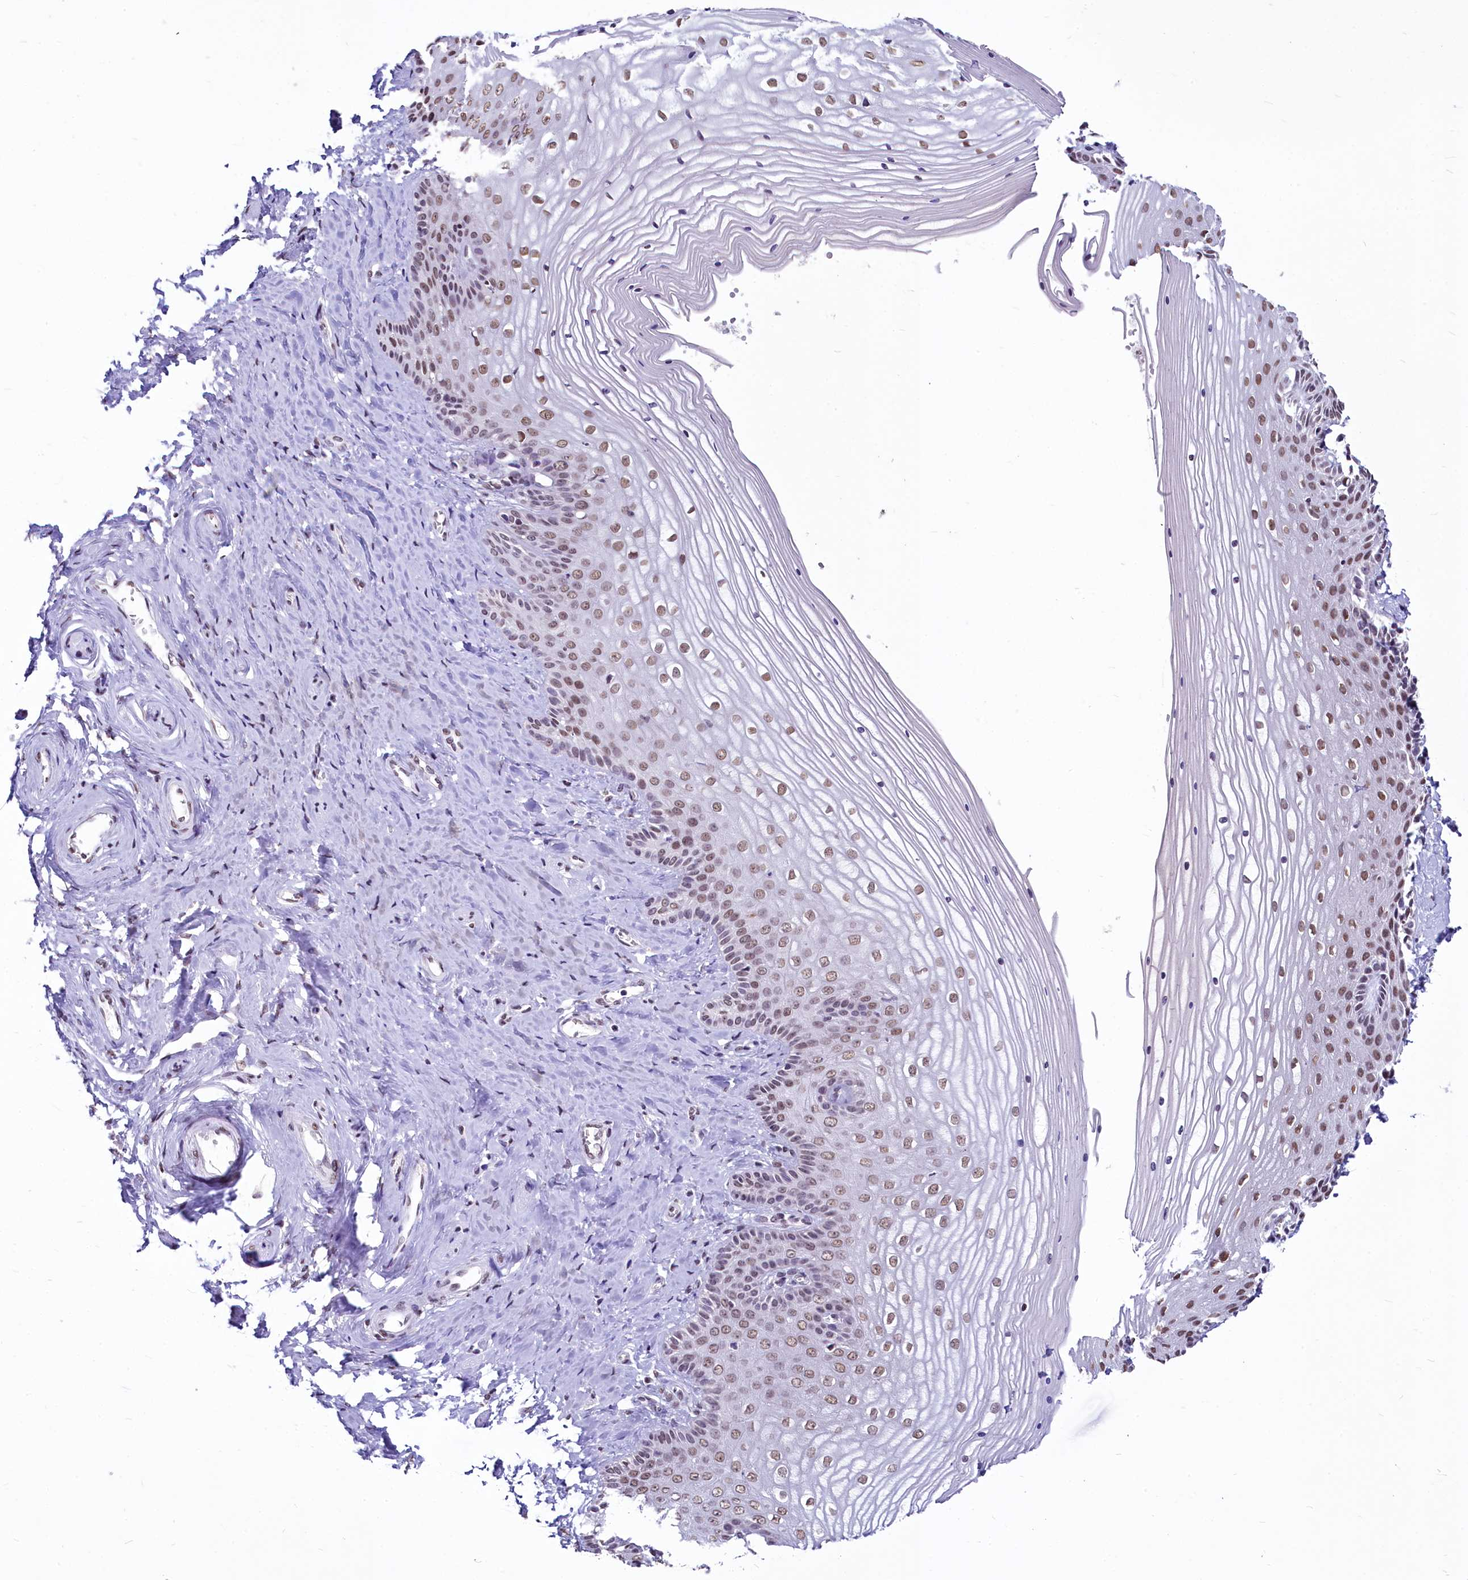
{"staining": {"intensity": "moderate", "quantity": ">75%", "location": "nuclear"}, "tissue": "vagina", "cell_type": "Squamous epithelial cells", "image_type": "normal", "snomed": [{"axis": "morphology", "description": "Normal tissue, NOS"}, {"axis": "topography", "description": "Vagina"}, {"axis": "topography", "description": "Cervix"}], "caption": "High-magnification brightfield microscopy of normal vagina stained with DAB (3,3'-diaminobenzidine) (brown) and counterstained with hematoxylin (blue). squamous epithelial cells exhibit moderate nuclear positivity is seen in approximately>75% of cells.", "gene": "PARPBP", "patient": {"sex": "female", "age": 40}}